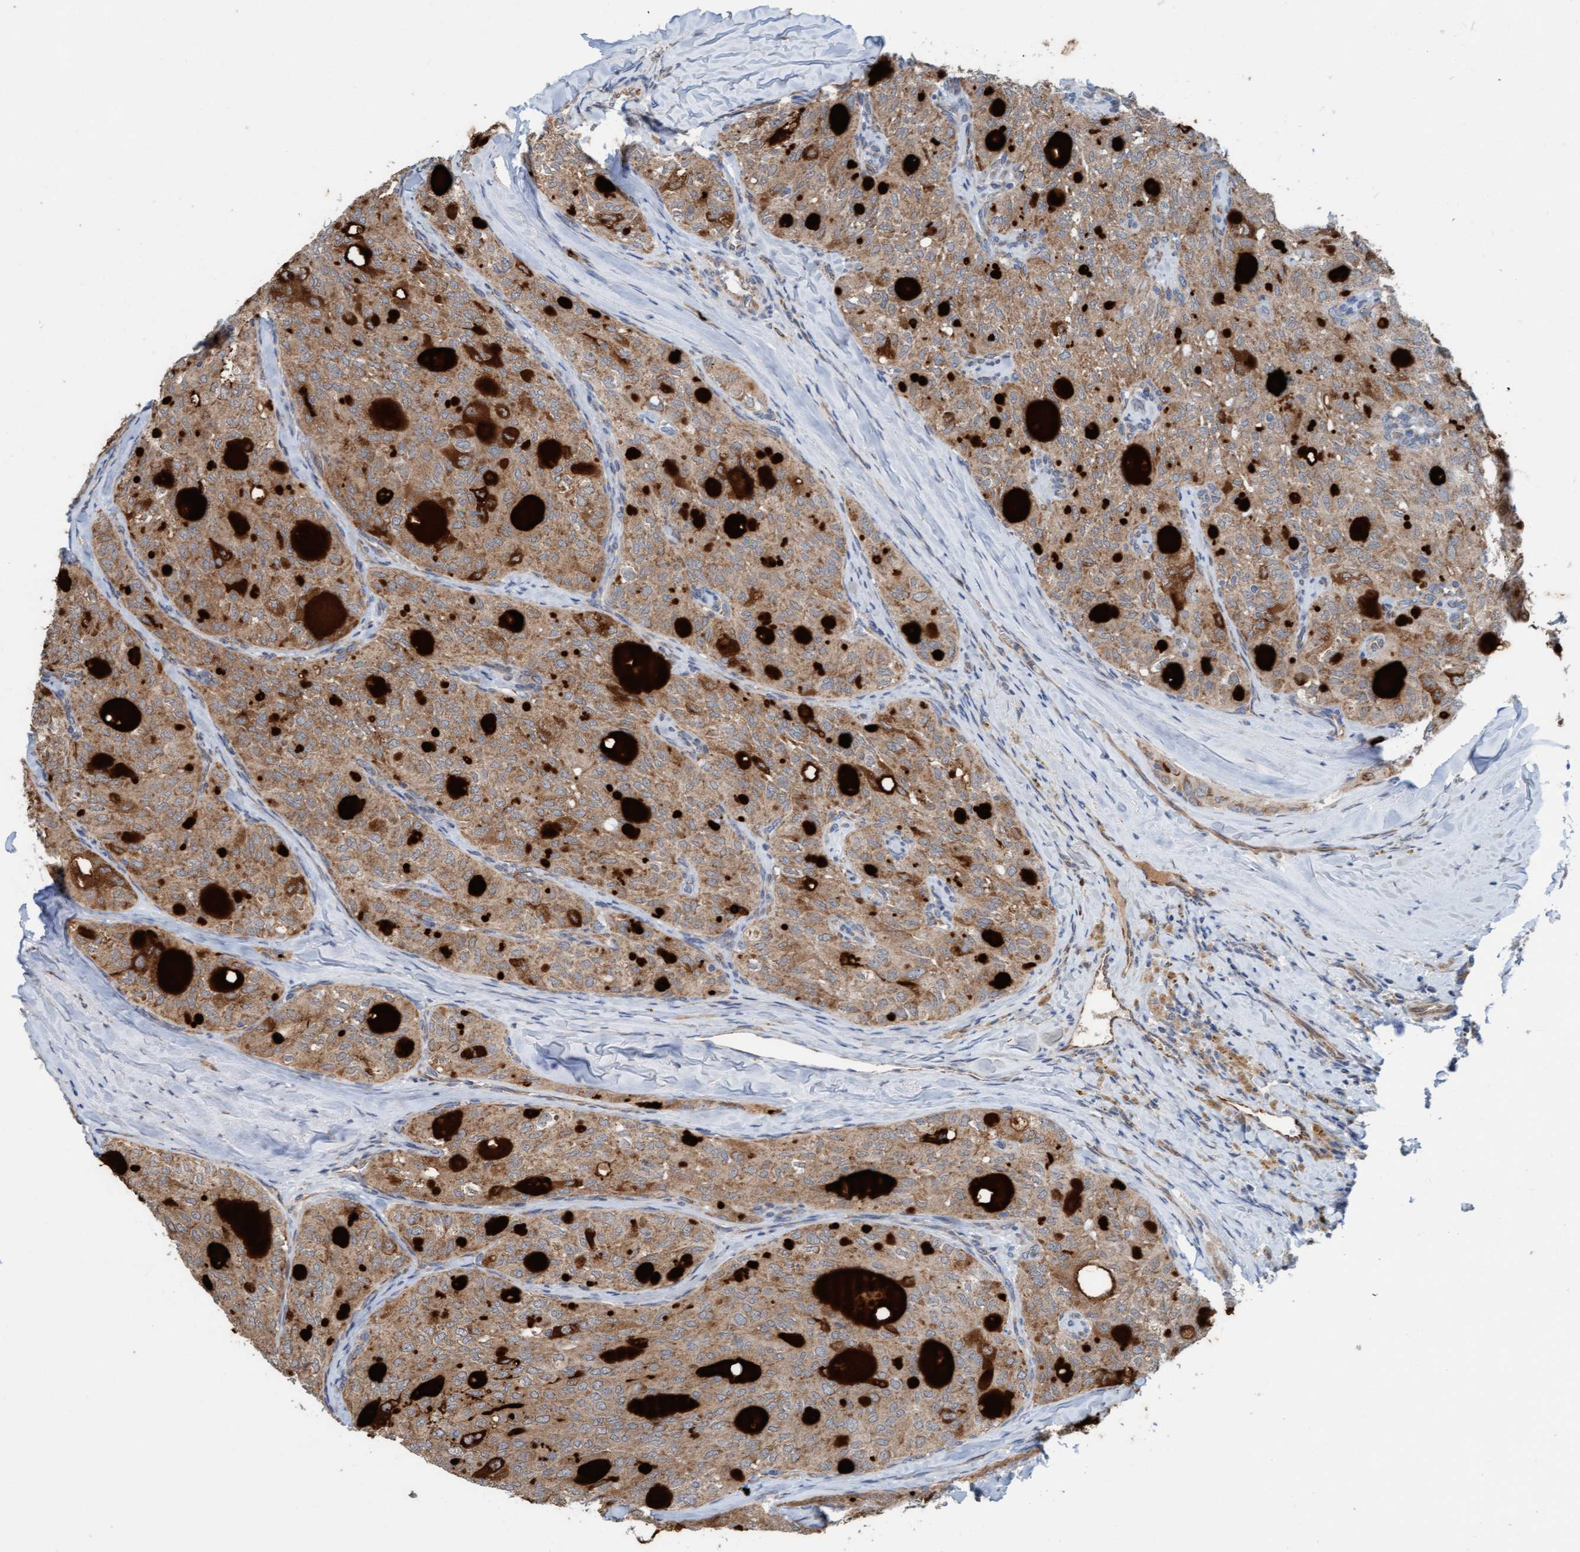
{"staining": {"intensity": "weak", "quantity": ">75%", "location": "cytoplasmic/membranous"}, "tissue": "thyroid cancer", "cell_type": "Tumor cells", "image_type": "cancer", "snomed": [{"axis": "morphology", "description": "Follicular adenoma carcinoma, NOS"}, {"axis": "topography", "description": "Thyroid gland"}], "caption": "Protein staining of follicular adenoma carcinoma (thyroid) tissue reveals weak cytoplasmic/membranous expression in about >75% of tumor cells. (DAB (3,3'-diaminobenzidine) = brown stain, brightfield microscopy at high magnification).", "gene": "ZNF566", "patient": {"sex": "male", "age": 75}}